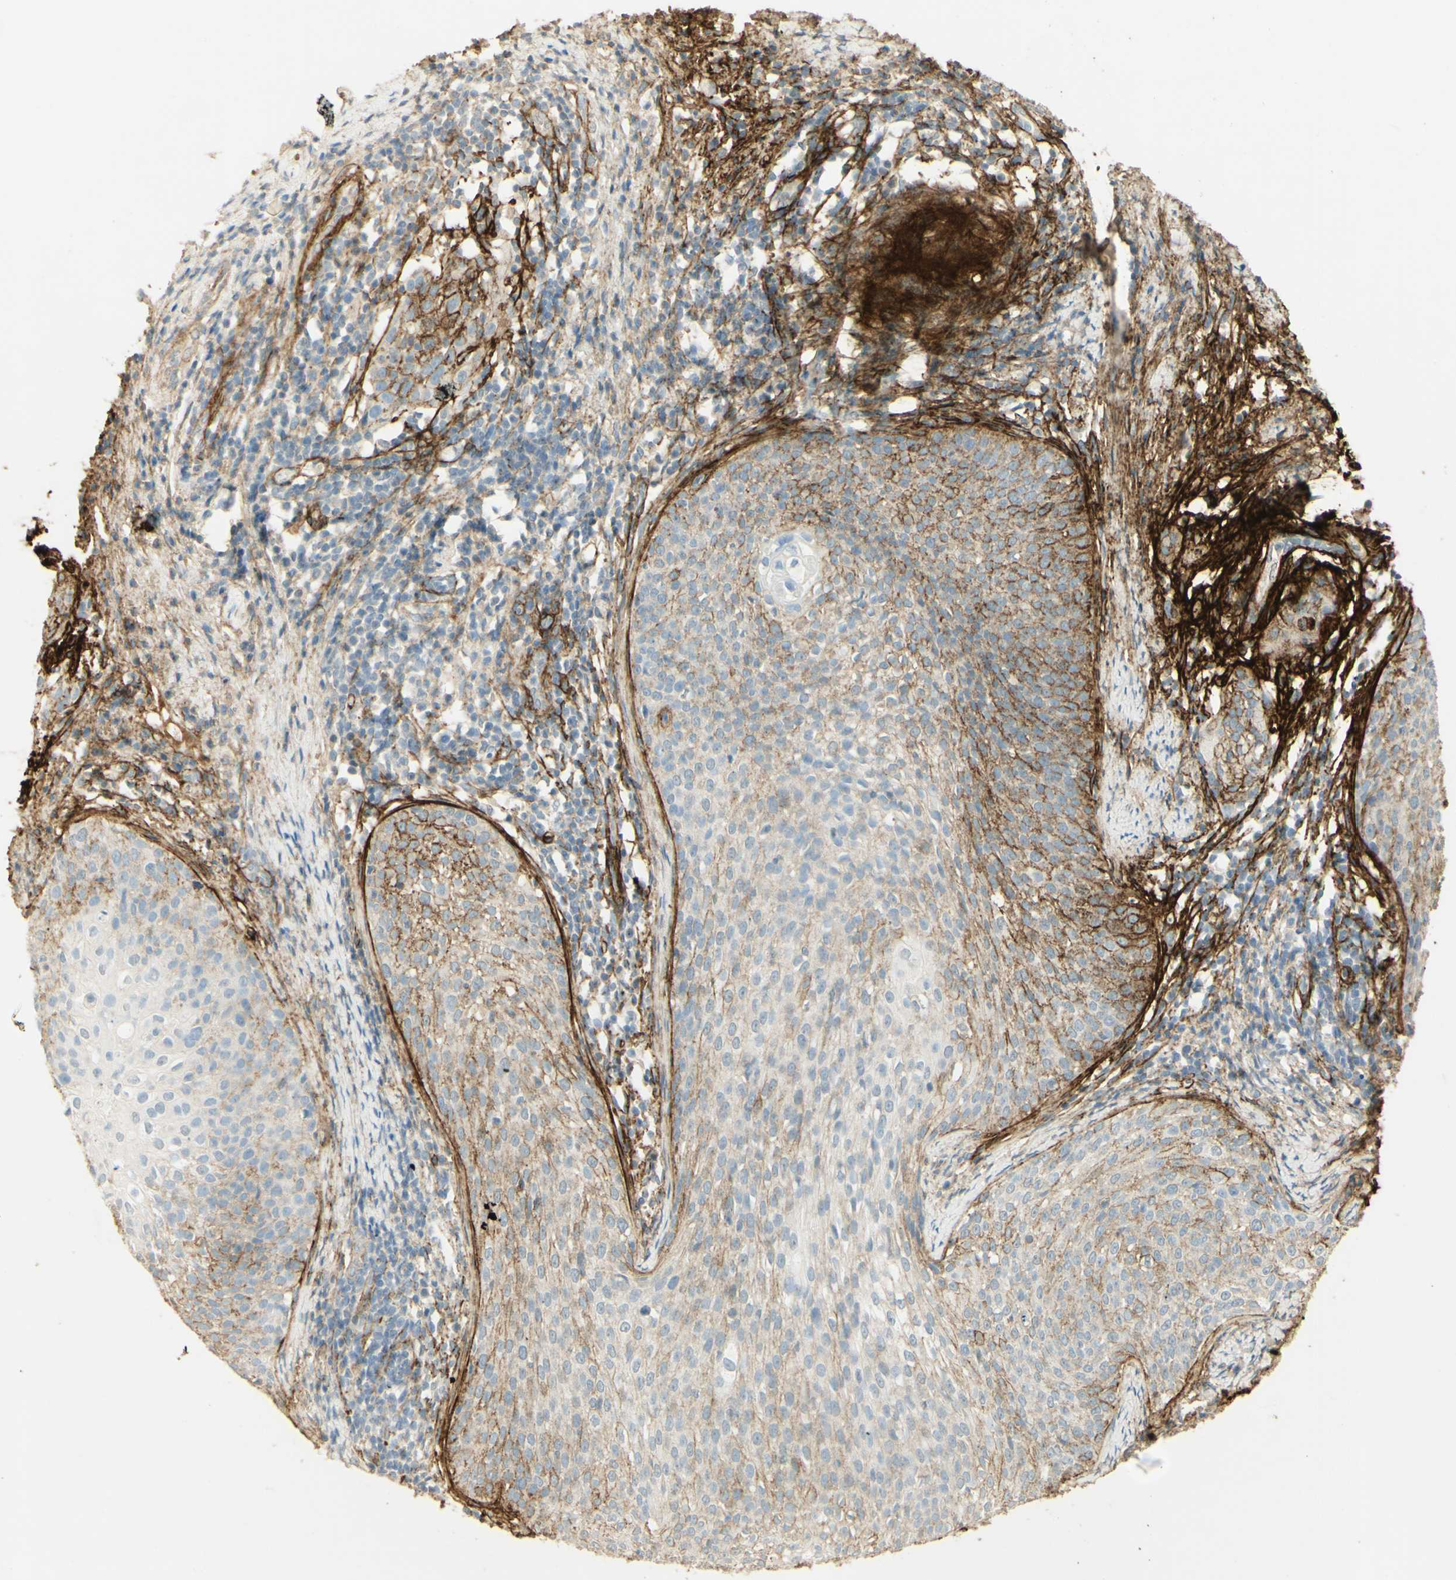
{"staining": {"intensity": "moderate", "quantity": "25%-75%", "location": "cytoplasmic/membranous"}, "tissue": "cervical cancer", "cell_type": "Tumor cells", "image_type": "cancer", "snomed": [{"axis": "morphology", "description": "Squamous cell carcinoma, NOS"}, {"axis": "topography", "description": "Cervix"}], "caption": "Immunohistochemistry (IHC) (DAB) staining of human cervical cancer demonstrates moderate cytoplasmic/membranous protein positivity in approximately 25%-75% of tumor cells.", "gene": "TNN", "patient": {"sex": "female", "age": 51}}